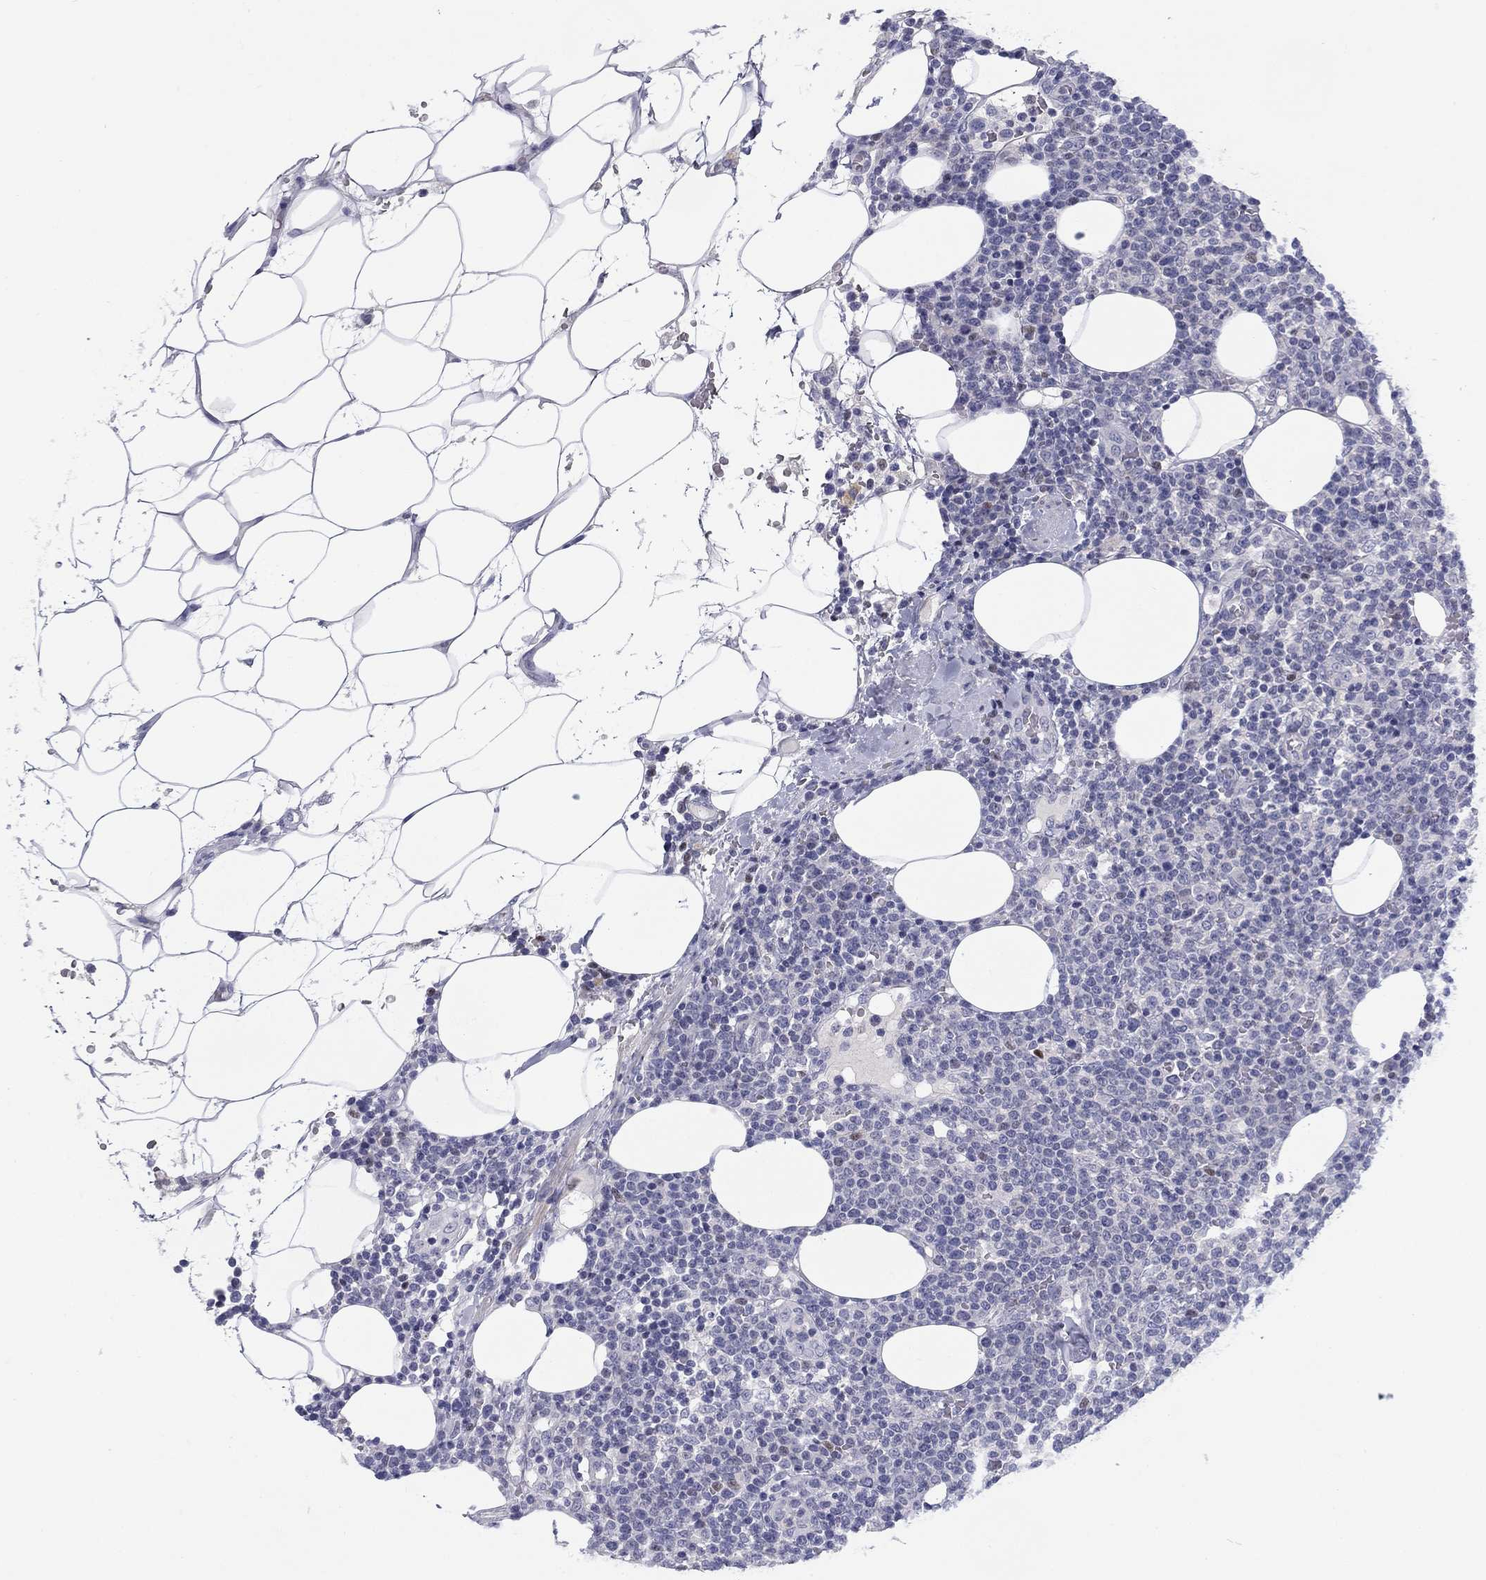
{"staining": {"intensity": "moderate", "quantity": "<25%", "location": "nuclear"}, "tissue": "lymphoma", "cell_type": "Tumor cells", "image_type": "cancer", "snomed": [{"axis": "morphology", "description": "Malignant lymphoma, non-Hodgkin's type, High grade"}, {"axis": "topography", "description": "Lymph node"}], "caption": "Protein analysis of lymphoma tissue reveals moderate nuclear staining in approximately <25% of tumor cells. Using DAB (brown) and hematoxylin (blue) stains, captured at high magnification using brightfield microscopy.", "gene": "CACNA1A", "patient": {"sex": "male", "age": 61}}